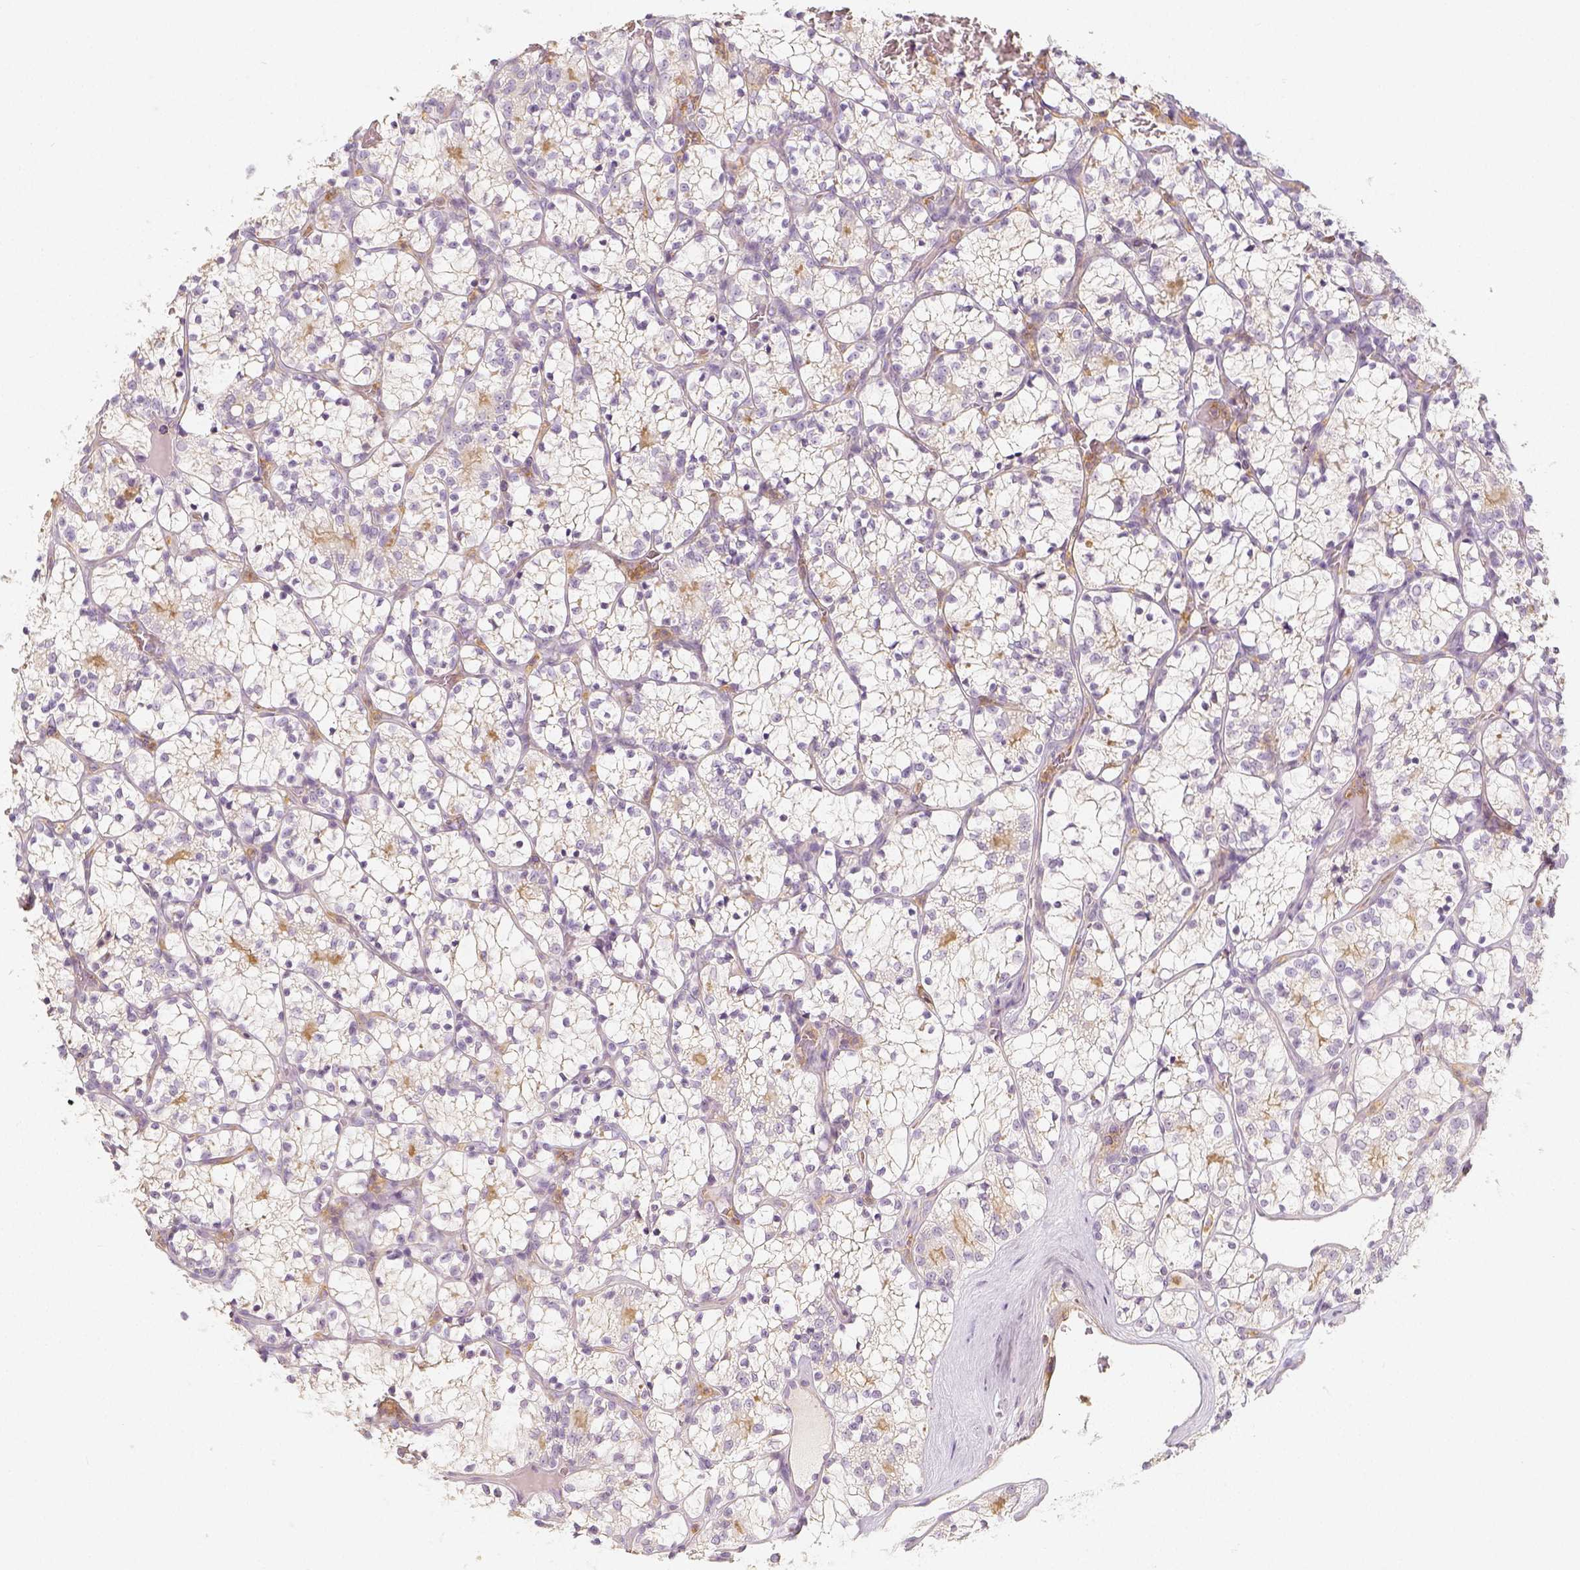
{"staining": {"intensity": "negative", "quantity": "none", "location": "none"}, "tissue": "renal cancer", "cell_type": "Tumor cells", "image_type": "cancer", "snomed": [{"axis": "morphology", "description": "Adenocarcinoma, NOS"}, {"axis": "topography", "description": "Kidney"}], "caption": "Tumor cells show no significant protein staining in adenocarcinoma (renal).", "gene": "PTPRJ", "patient": {"sex": "female", "age": 69}}